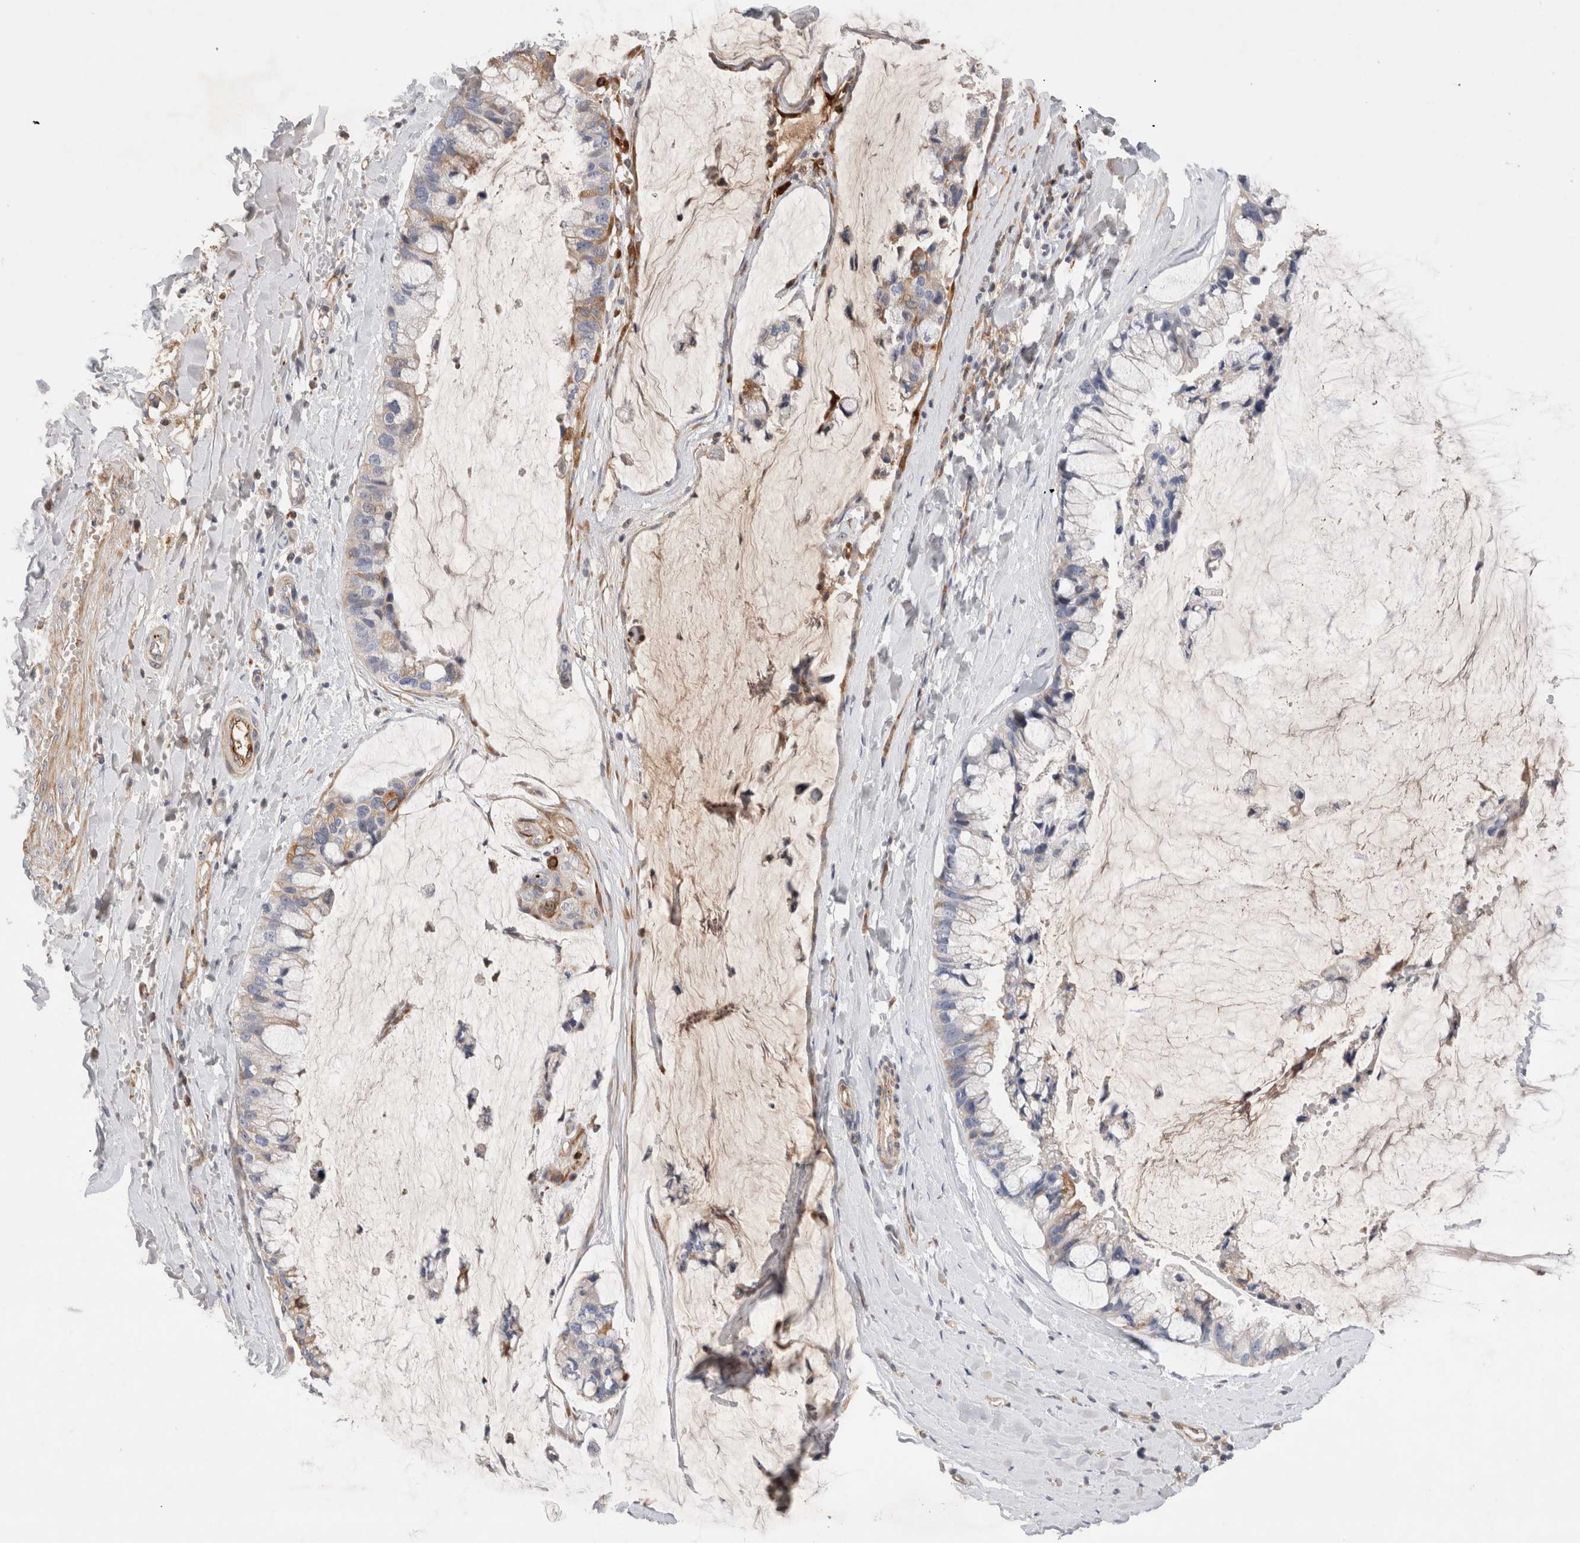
{"staining": {"intensity": "weak", "quantity": "<25%", "location": "cytoplasmic/membranous"}, "tissue": "ovarian cancer", "cell_type": "Tumor cells", "image_type": "cancer", "snomed": [{"axis": "morphology", "description": "Cystadenocarcinoma, mucinous, NOS"}, {"axis": "topography", "description": "Ovary"}], "caption": "A high-resolution histopathology image shows immunohistochemistry staining of mucinous cystadenocarcinoma (ovarian), which shows no significant expression in tumor cells.", "gene": "ECHDC2", "patient": {"sex": "female", "age": 39}}